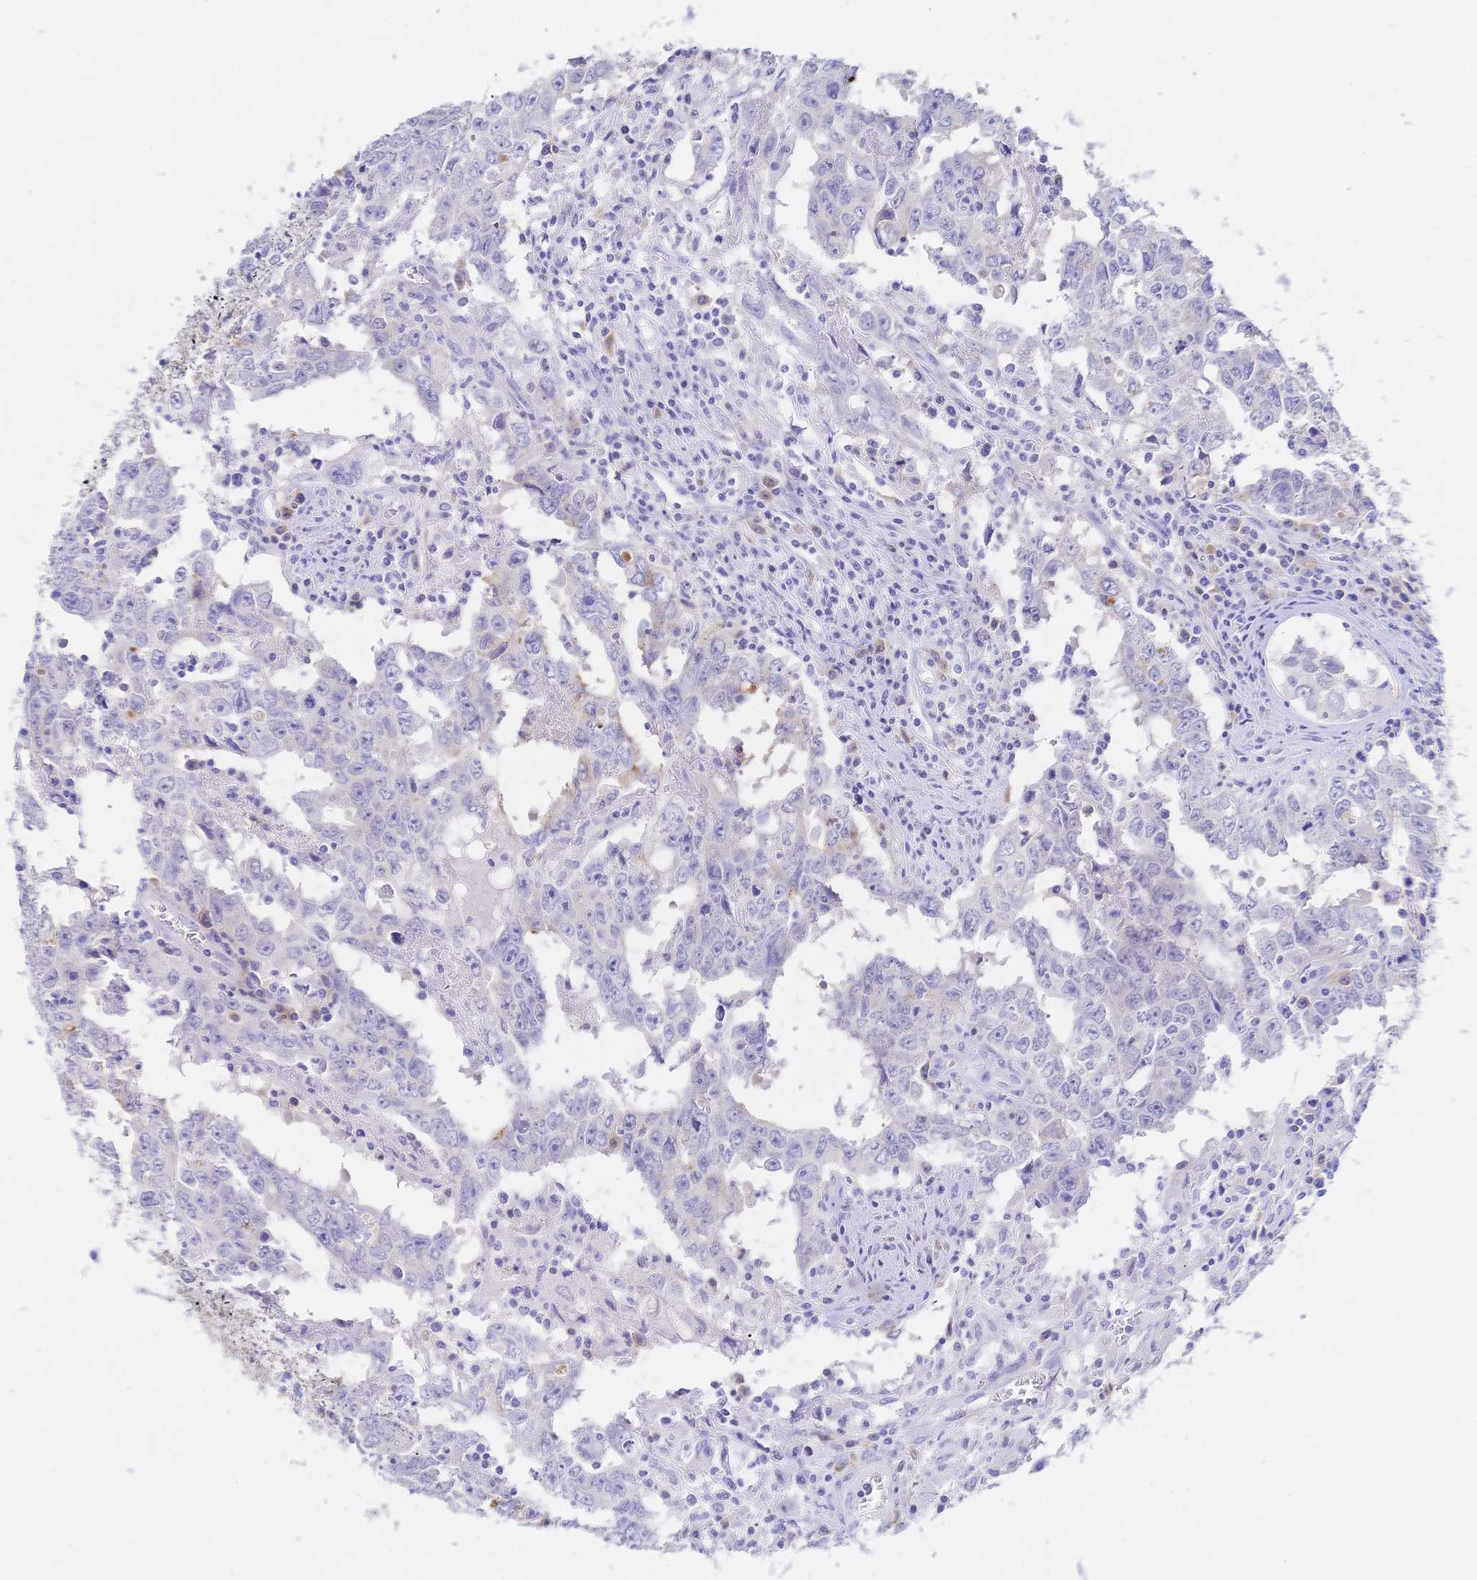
{"staining": {"intensity": "negative", "quantity": "none", "location": "none"}, "tissue": "testis cancer", "cell_type": "Tumor cells", "image_type": "cancer", "snomed": [{"axis": "morphology", "description": "Carcinoma, Embryonal, NOS"}, {"axis": "topography", "description": "Testis"}], "caption": "Testis cancer (embryonal carcinoma) stained for a protein using immunohistochemistry (IHC) displays no expression tumor cells.", "gene": "RRM1", "patient": {"sex": "male", "age": 22}}